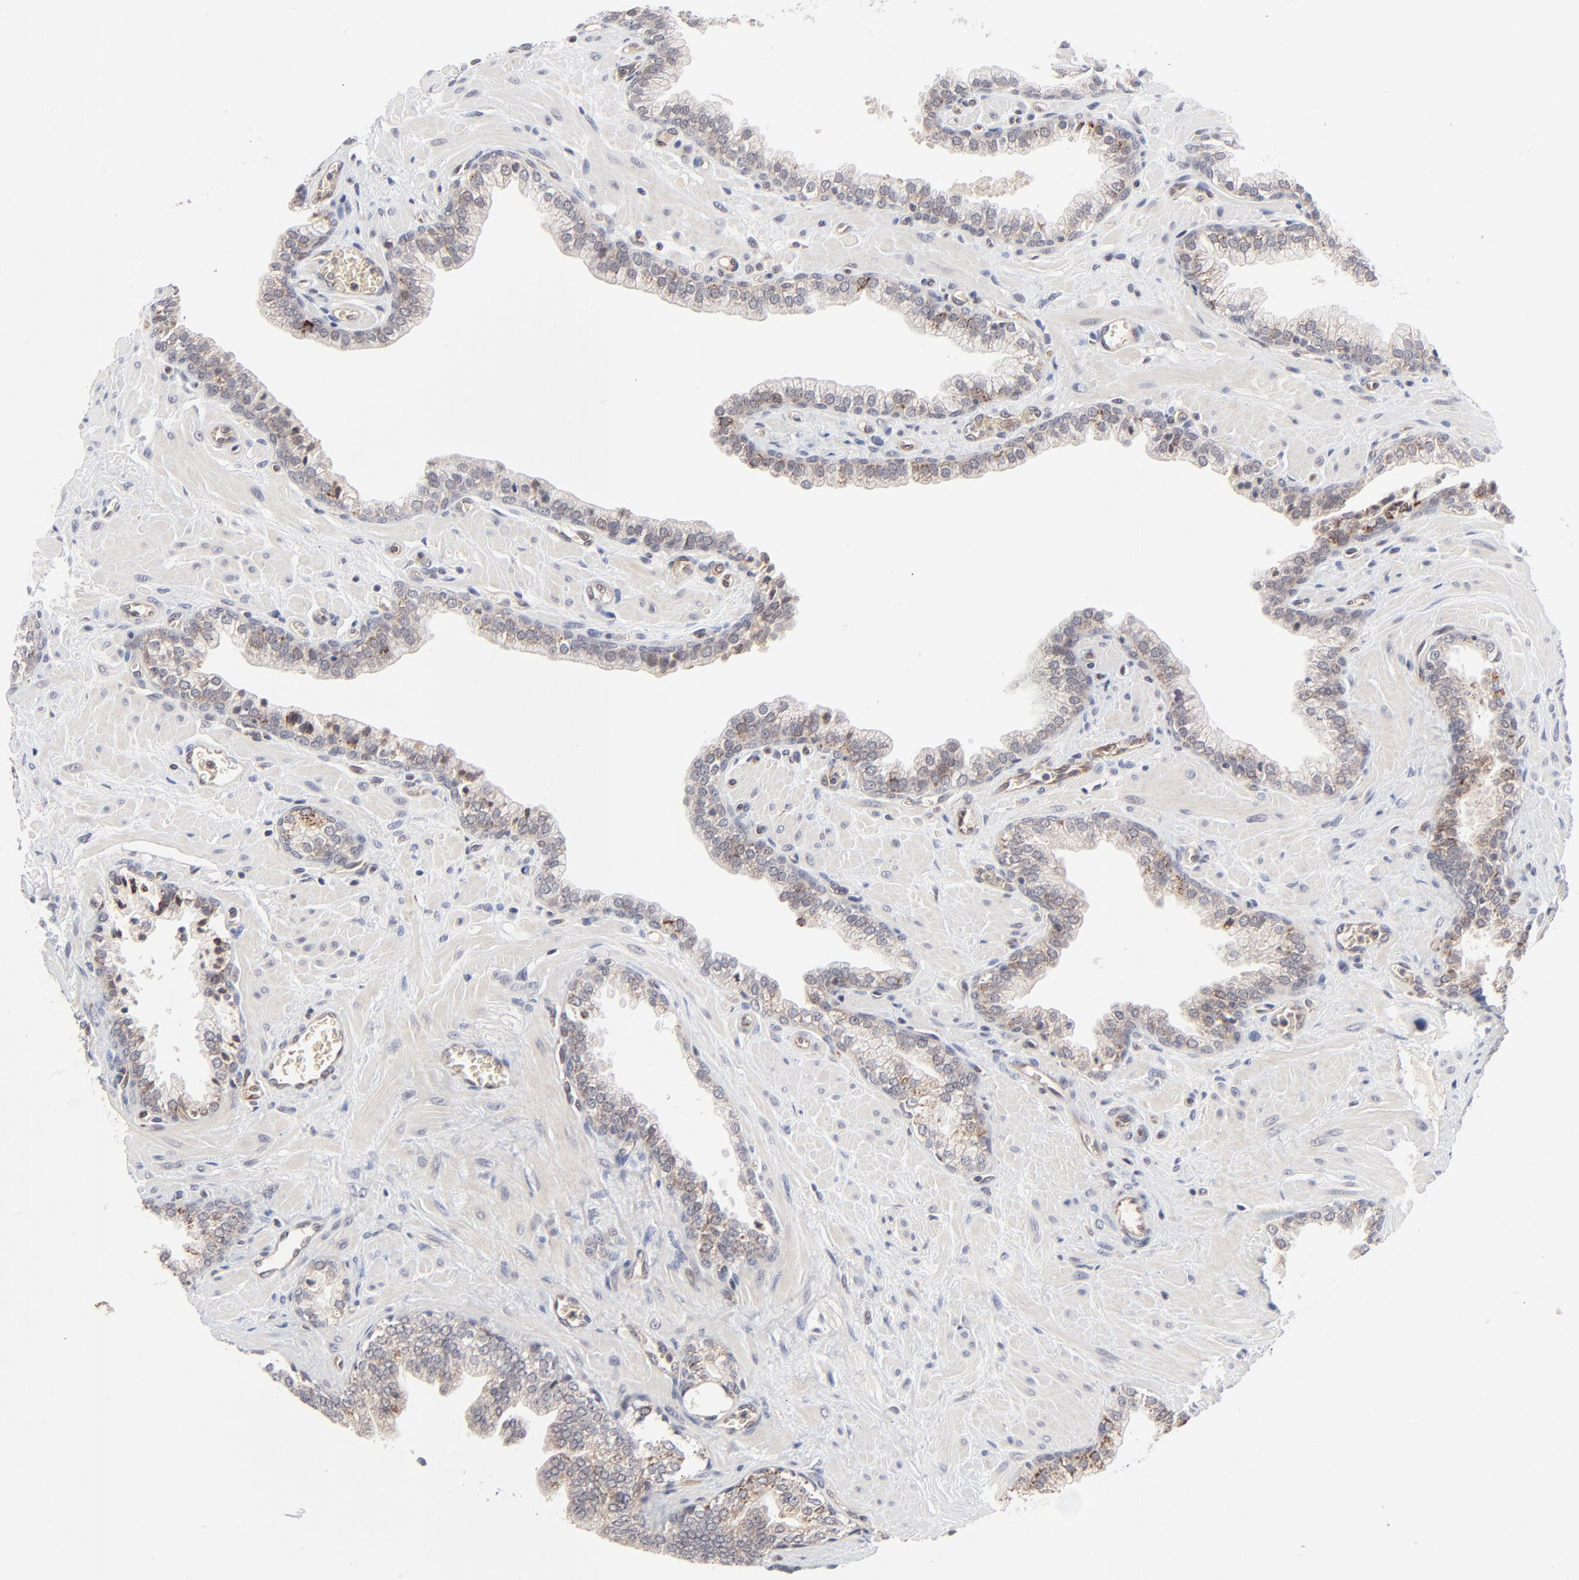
{"staining": {"intensity": "weak", "quantity": "25%-75%", "location": "cytoplasmic/membranous"}, "tissue": "prostate", "cell_type": "Glandular cells", "image_type": "normal", "snomed": [{"axis": "morphology", "description": "Normal tissue, NOS"}, {"axis": "topography", "description": "Prostate"}], "caption": "Approximately 25%-75% of glandular cells in benign prostate show weak cytoplasmic/membranous protein positivity as visualized by brown immunohistochemical staining.", "gene": "CASP10", "patient": {"sex": "male", "age": 60}}